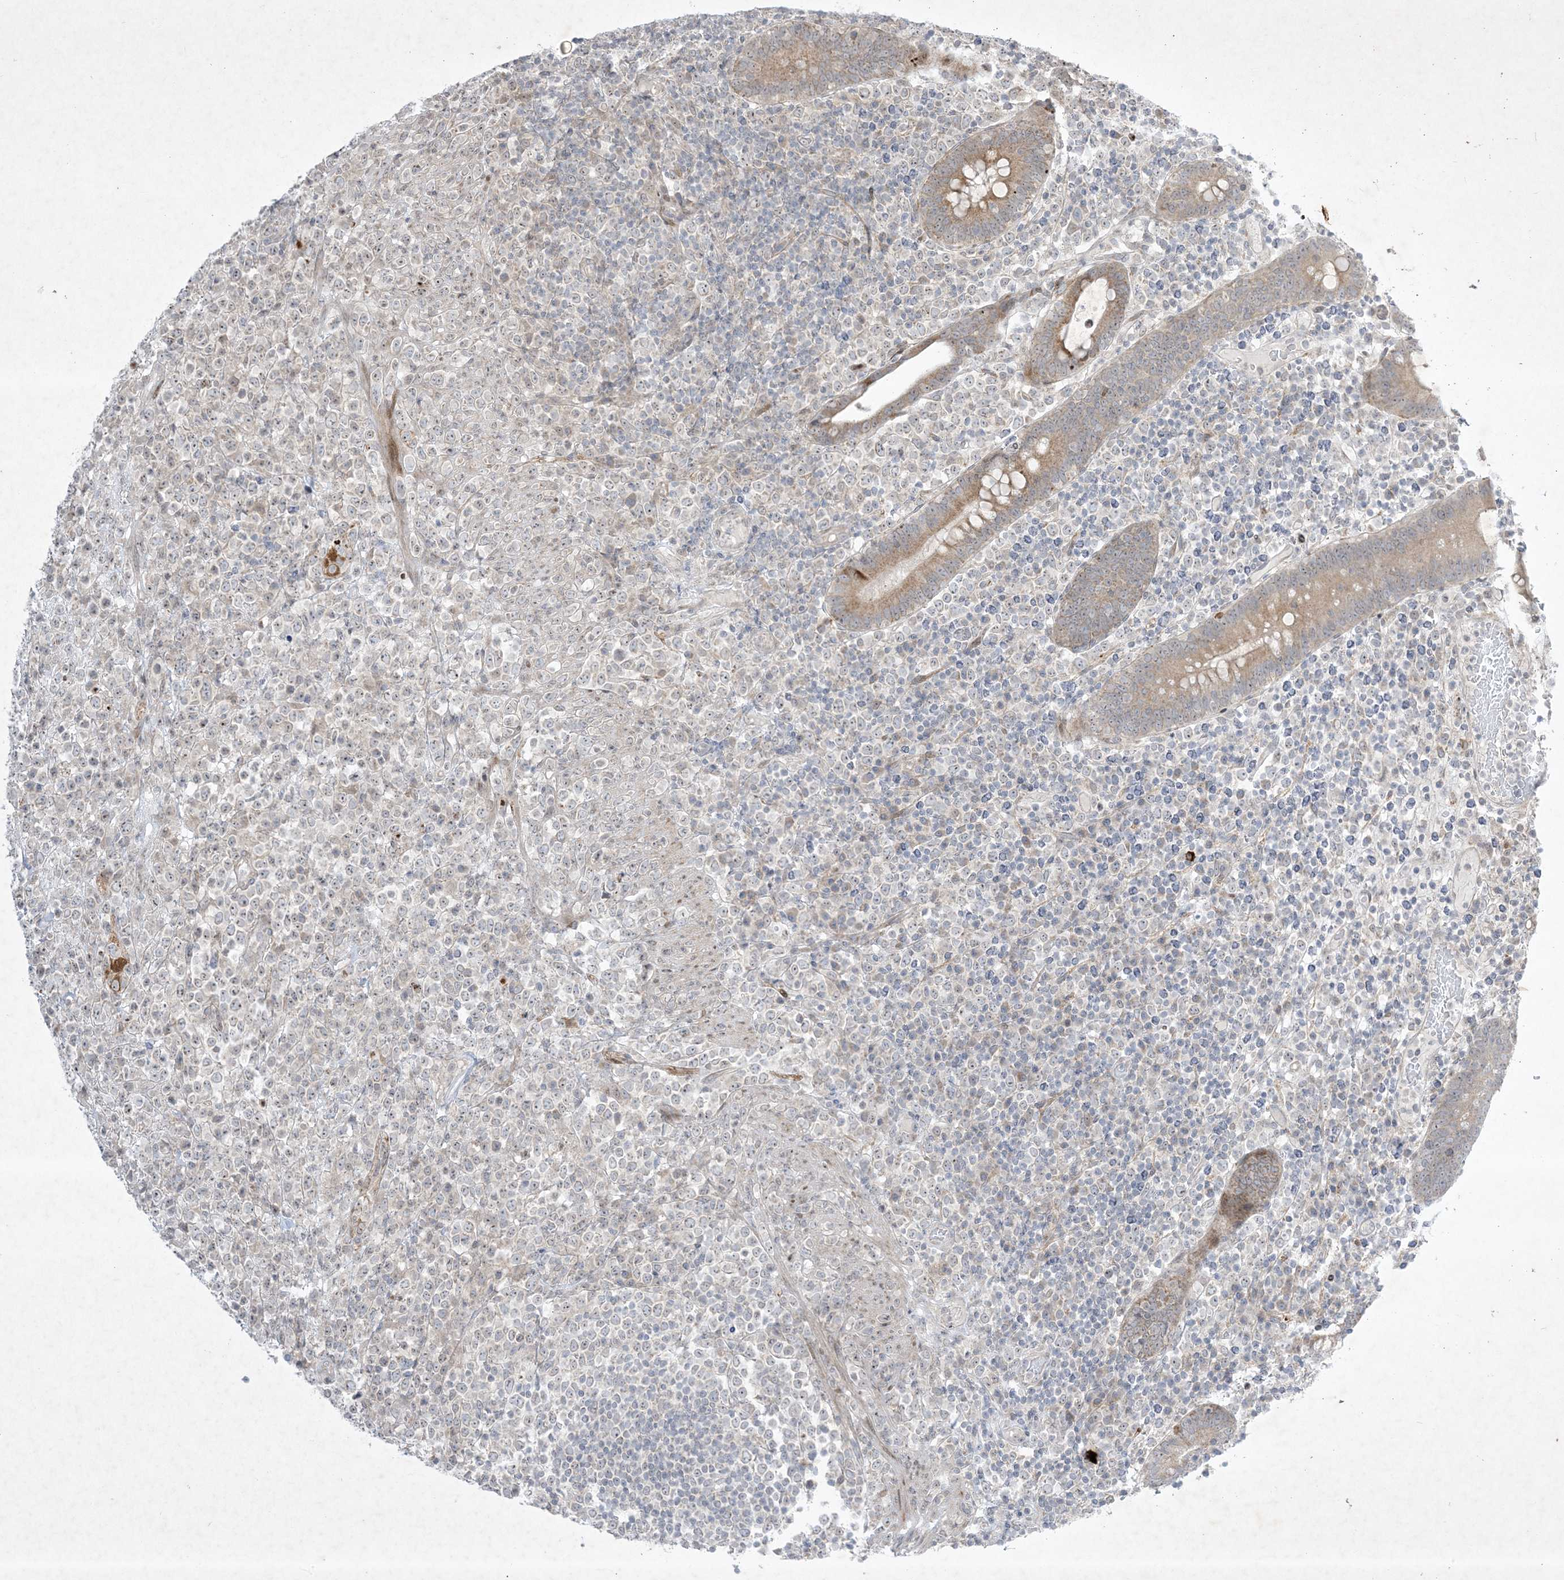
{"staining": {"intensity": "weak", "quantity": "<25%", "location": "nuclear"}, "tissue": "lymphoma", "cell_type": "Tumor cells", "image_type": "cancer", "snomed": [{"axis": "morphology", "description": "Malignant lymphoma, non-Hodgkin's type, High grade"}, {"axis": "topography", "description": "Colon"}], "caption": "Immunohistochemistry (IHC) micrograph of neoplastic tissue: malignant lymphoma, non-Hodgkin's type (high-grade) stained with DAB exhibits no significant protein positivity in tumor cells. Brightfield microscopy of immunohistochemistry (IHC) stained with DAB (brown) and hematoxylin (blue), captured at high magnification.", "gene": "SOGA3", "patient": {"sex": "female", "age": 53}}